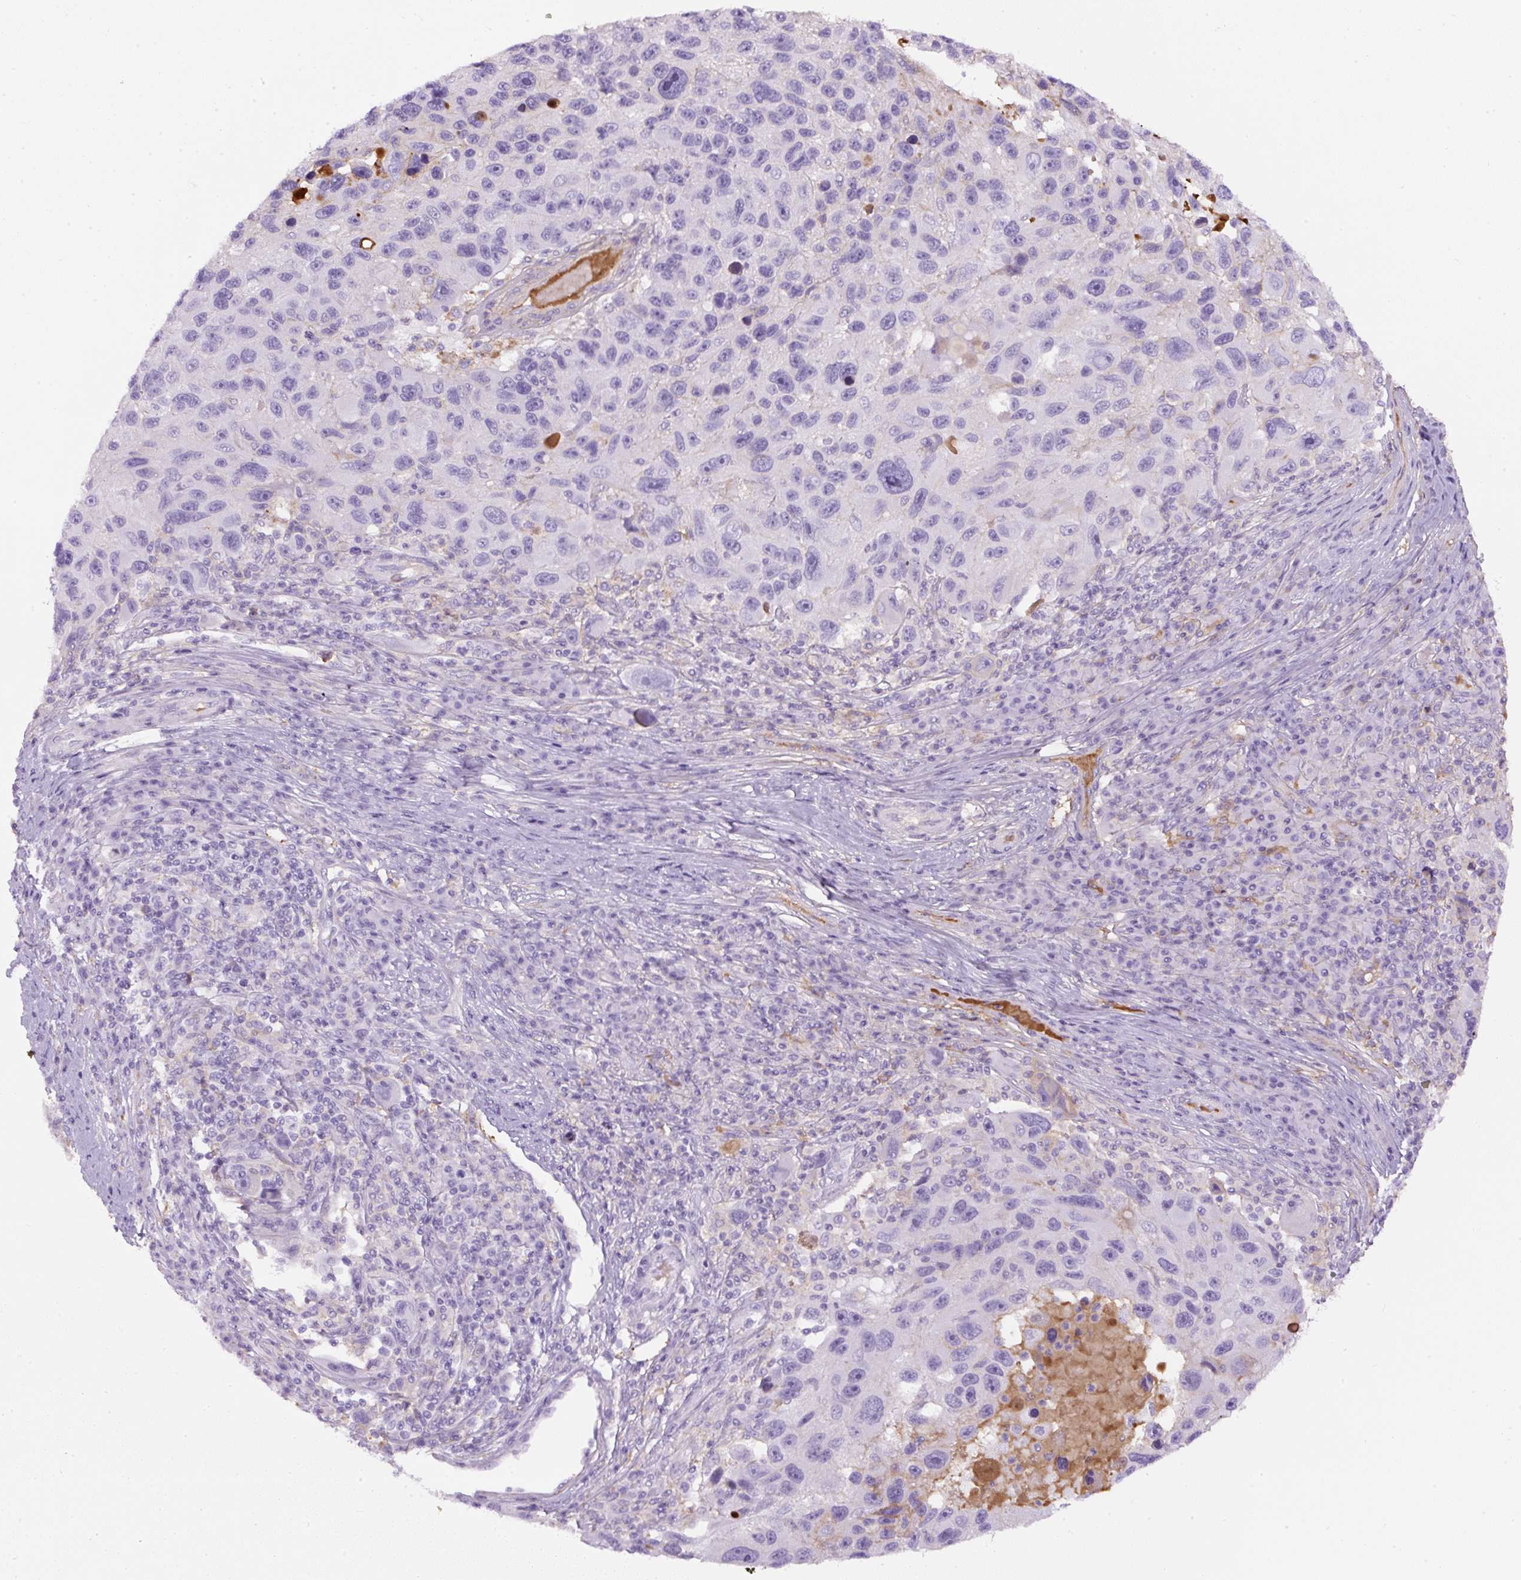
{"staining": {"intensity": "negative", "quantity": "none", "location": "none"}, "tissue": "melanoma", "cell_type": "Tumor cells", "image_type": "cancer", "snomed": [{"axis": "morphology", "description": "Malignant melanoma, NOS"}, {"axis": "topography", "description": "Skin"}], "caption": "High magnification brightfield microscopy of melanoma stained with DAB (3,3'-diaminobenzidine) (brown) and counterstained with hematoxylin (blue): tumor cells show no significant staining.", "gene": "APOA1", "patient": {"sex": "male", "age": 53}}